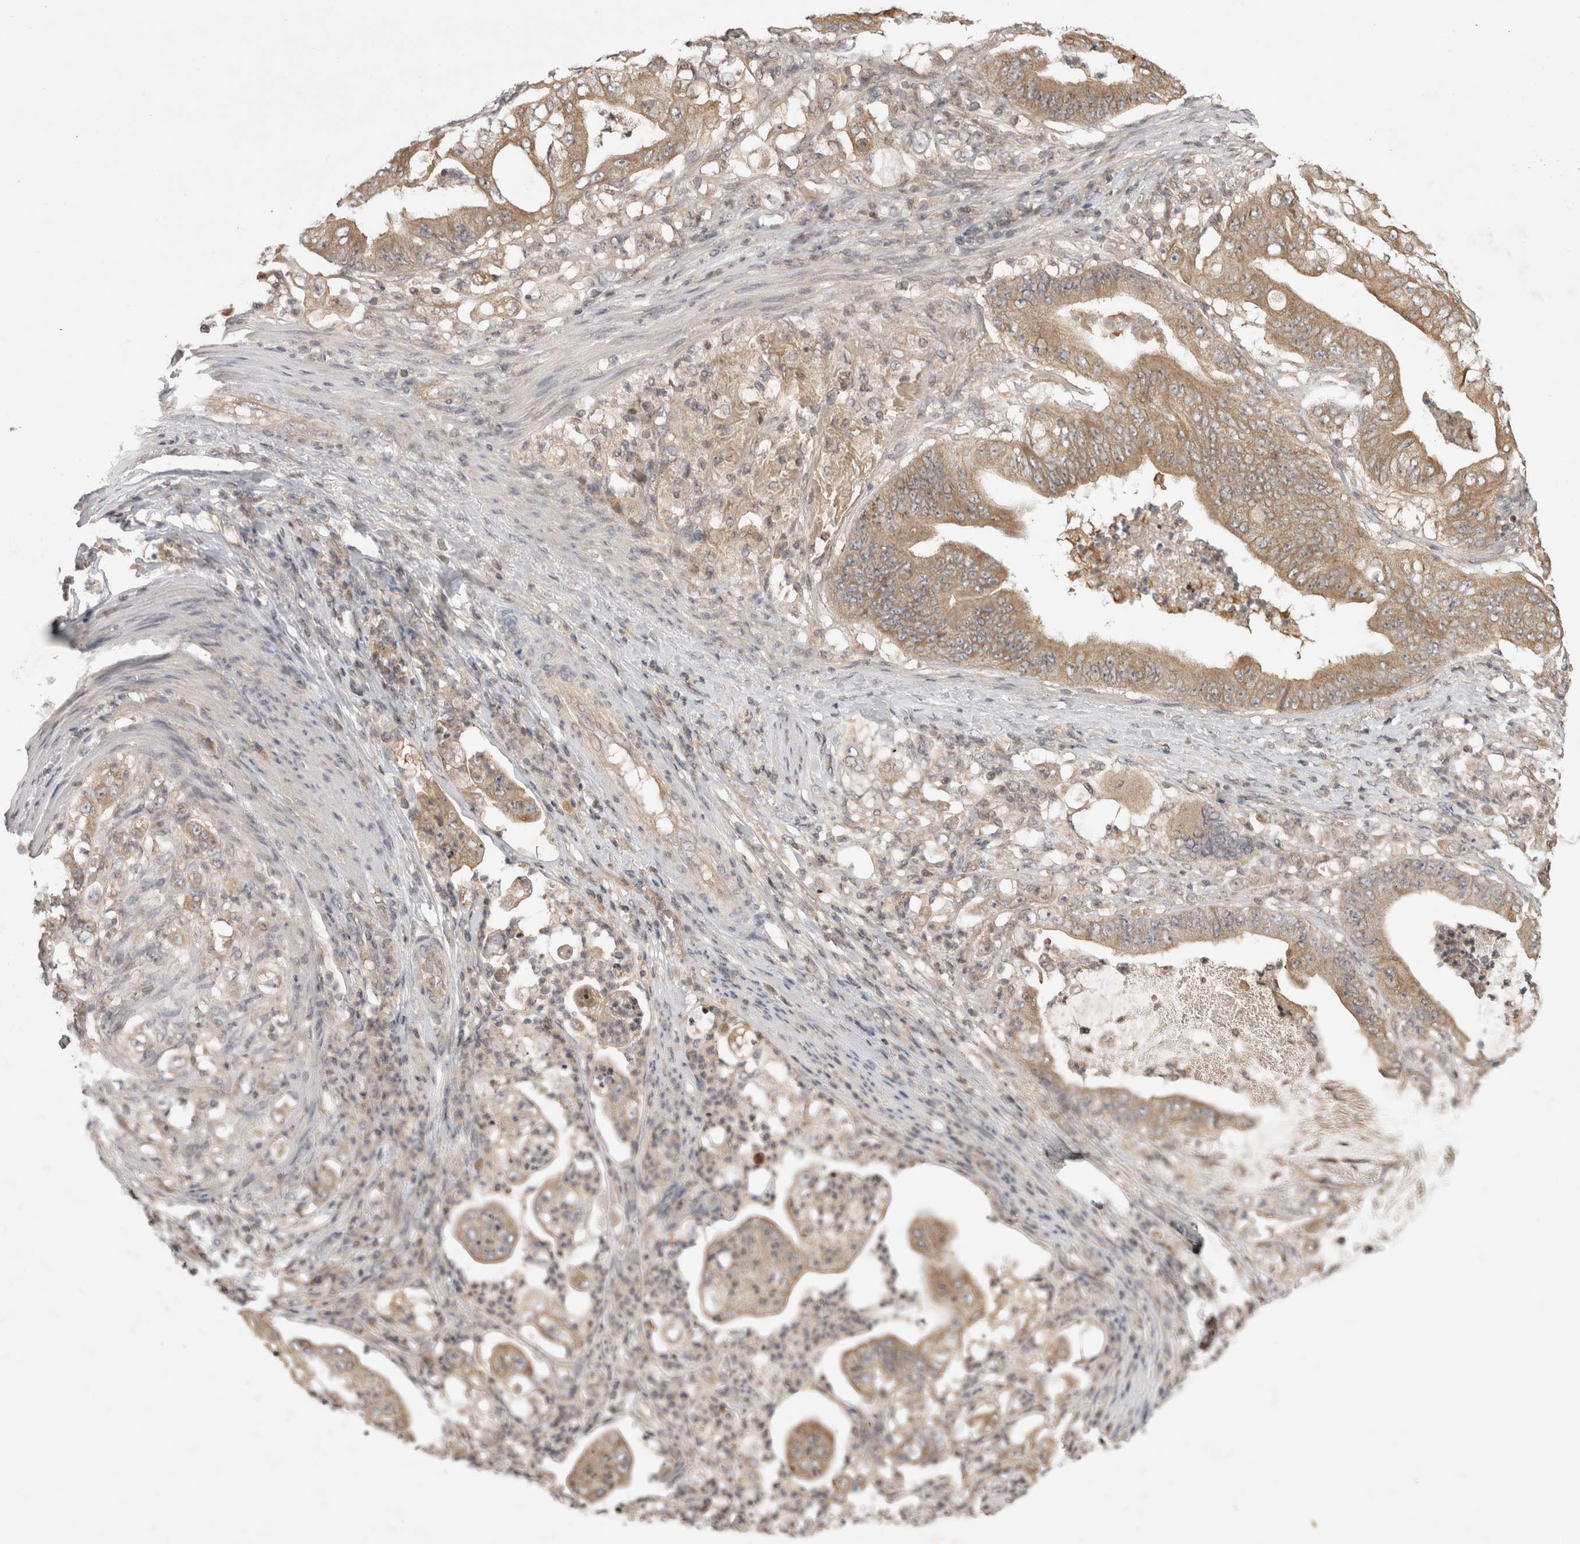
{"staining": {"intensity": "moderate", "quantity": ">75%", "location": "cytoplasmic/membranous"}, "tissue": "stomach cancer", "cell_type": "Tumor cells", "image_type": "cancer", "snomed": [{"axis": "morphology", "description": "Adenocarcinoma, NOS"}, {"axis": "topography", "description": "Stomach"}], "caption": "A high-resolution image shows IHC staining of stomach cancer (adenocarcinoma), which demonstrates moderate cytoplasmic/membranous positivity in approximately >75% of tumor cells.", "gene": "EIF2AK1", "patient": {"sex": "female", "age": 73}}